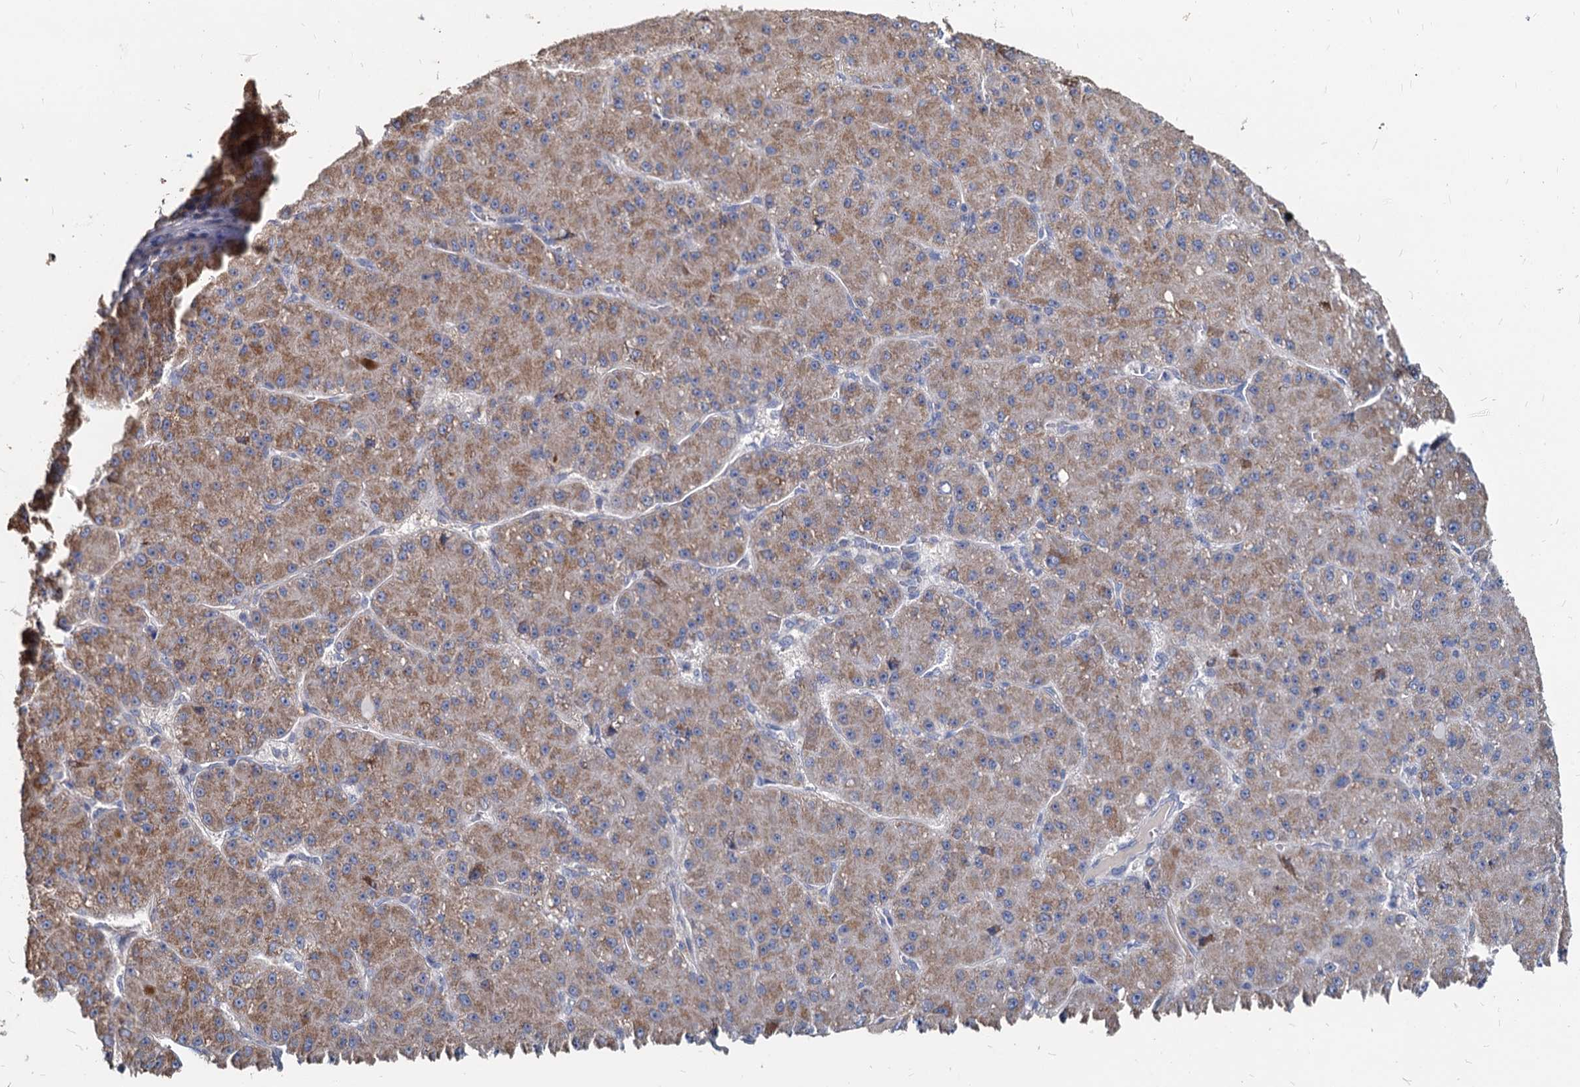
{"staining": {"intensity": "moderate", "quantity": ">75%", "location": "cytoplasmic/membranous"}, "tissue": "liver cancer", "cell_type": "Tumor cells", "image_type": "cancer", "snomed": [{"axis": "morphology", "description": "Carcinoma, Hepatocellular, NOS"}, {"axis": "topography", "description": "Liver"}], "caption": "Protein staining by IHC reveals moderate cytoplasmic/membranous staining in about >75% of tumor cells in liver cancer.", "gene": "DEPDC4", "patient": {"sex": "male", "age": 67}}